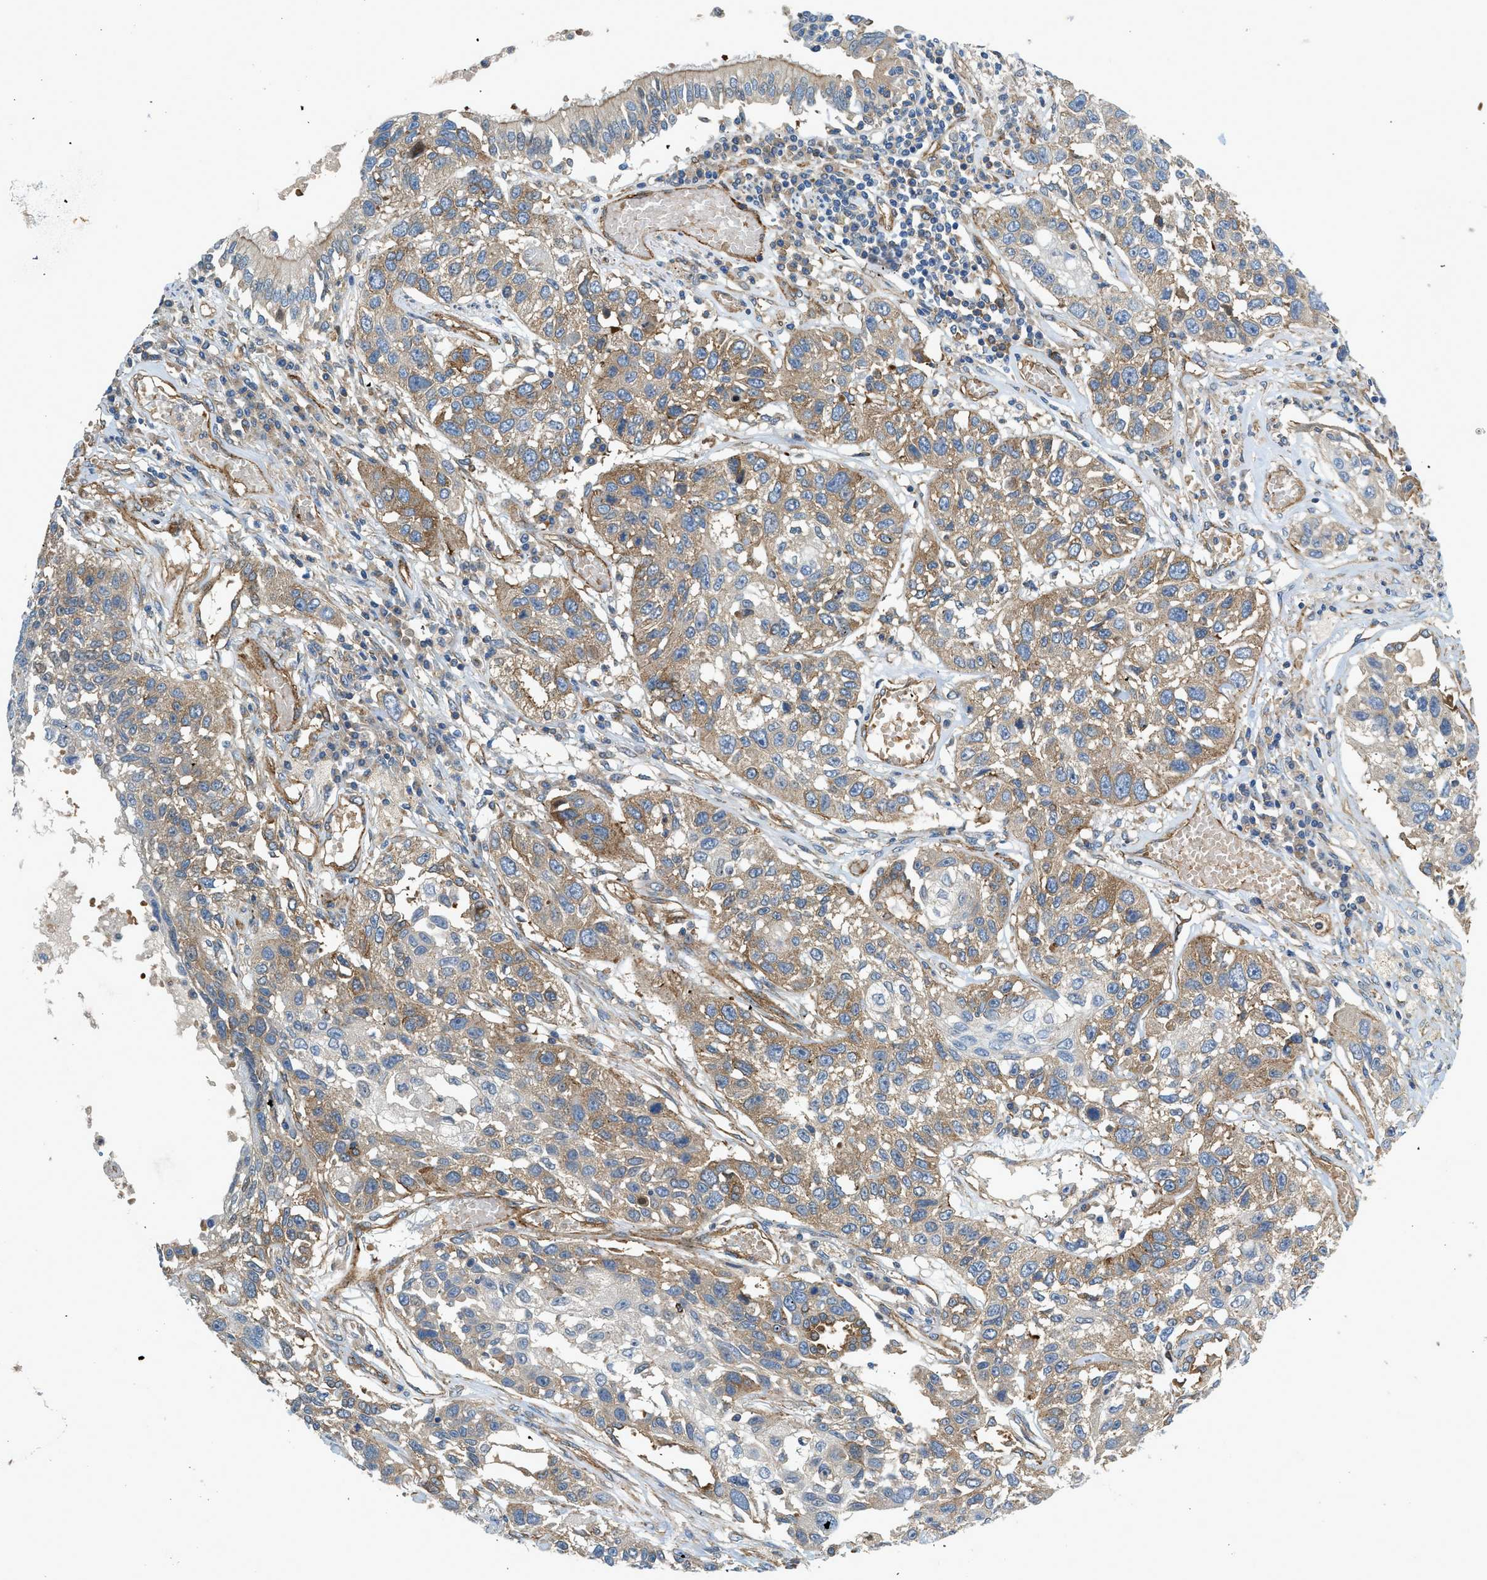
{"staining": {"intensity": "moderate", "quantity": "25%-75%", "location": "cytoplasmic/membranous"}, "tissue": "lung cancer", "cell_type": "Tumor cells", "image_type": "cancer", "snomed": [{"axis": "morphology", "description": "Squamous cell carcinoma, NOS"}, {"axis": "topography", "description": "Lung"}], "caption": "Tumor cells display moderate cytoplasmic/membranous positivity in about 25%-75% of cells in lung cancer (squamous cell carcinoma). The staining was performed using DAB (3,3'-diaminobenzidine) to visualize the protein expression in brown, while the nuclei were stained in blue with hematoxylin (Magnification: 20x).", "gene": "HIP1", "patient": {"sex": "male", "age": 71}}